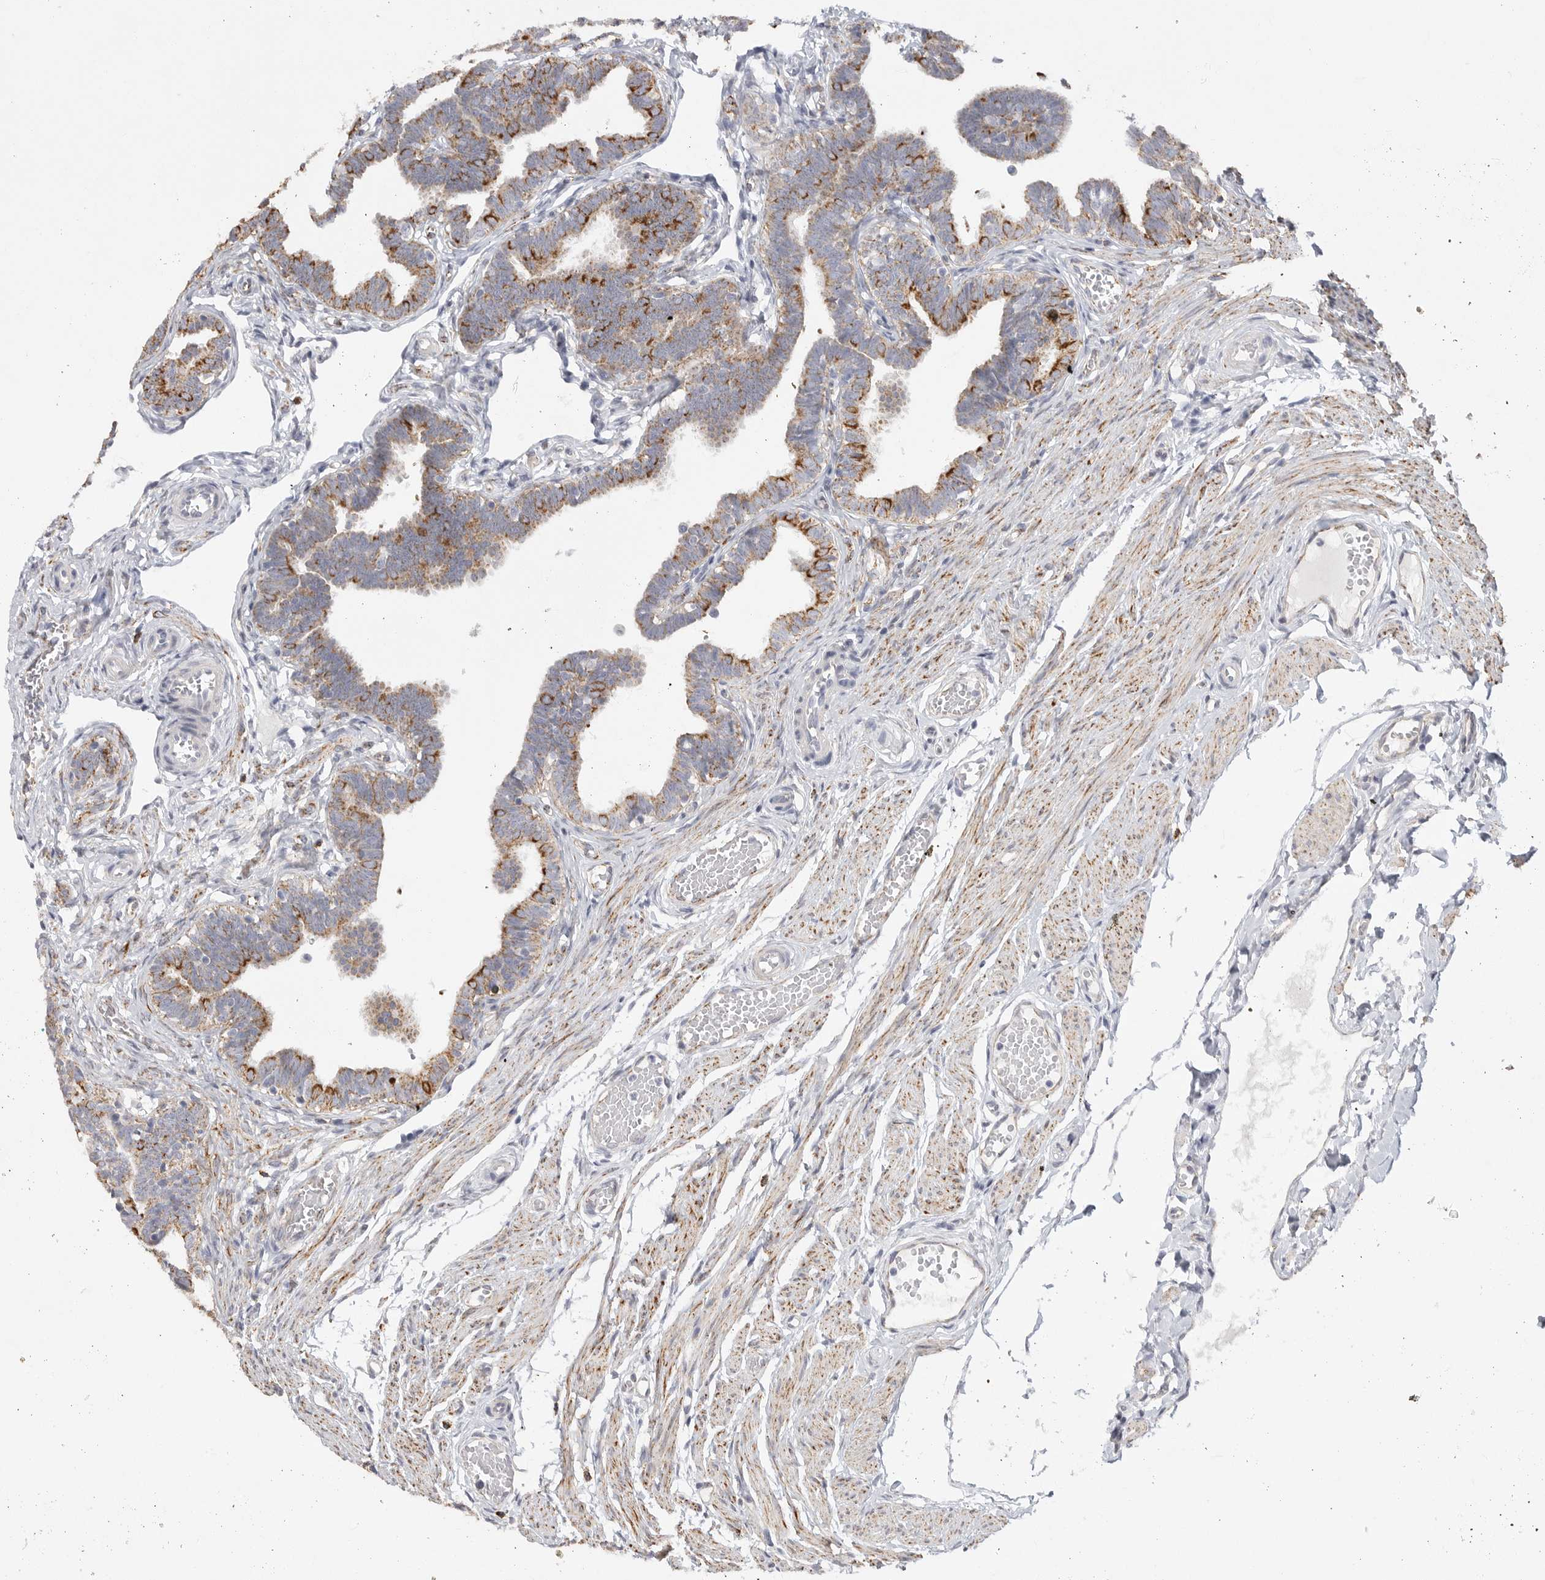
{"staining": {"intensity": "moderate", "quantity": ">75%", "location": "cytoplasmic/membranous"}, "tissue": "fallopian tube", "cell_type": "Glandular cells", "image_type": "normal", "snomed": [{"axis": "morphology", "description": "Normal tissue, NOS"}, {"axis": "topography", "description": "Fallopian tube"}, {"axis": "topography", "description": "Ovary"}], "caption": "This micrograph reveals unremarkable fallopian tube stained with immunohistochemistry (IHC) to label a protein in brown. The cytoplasmic/membranous of glandular cells show moderate positivity for the protein. Nuclei are counter-stained blue.", "gene": "ELP3", "patient": {"sex": "female", "age": 23}}